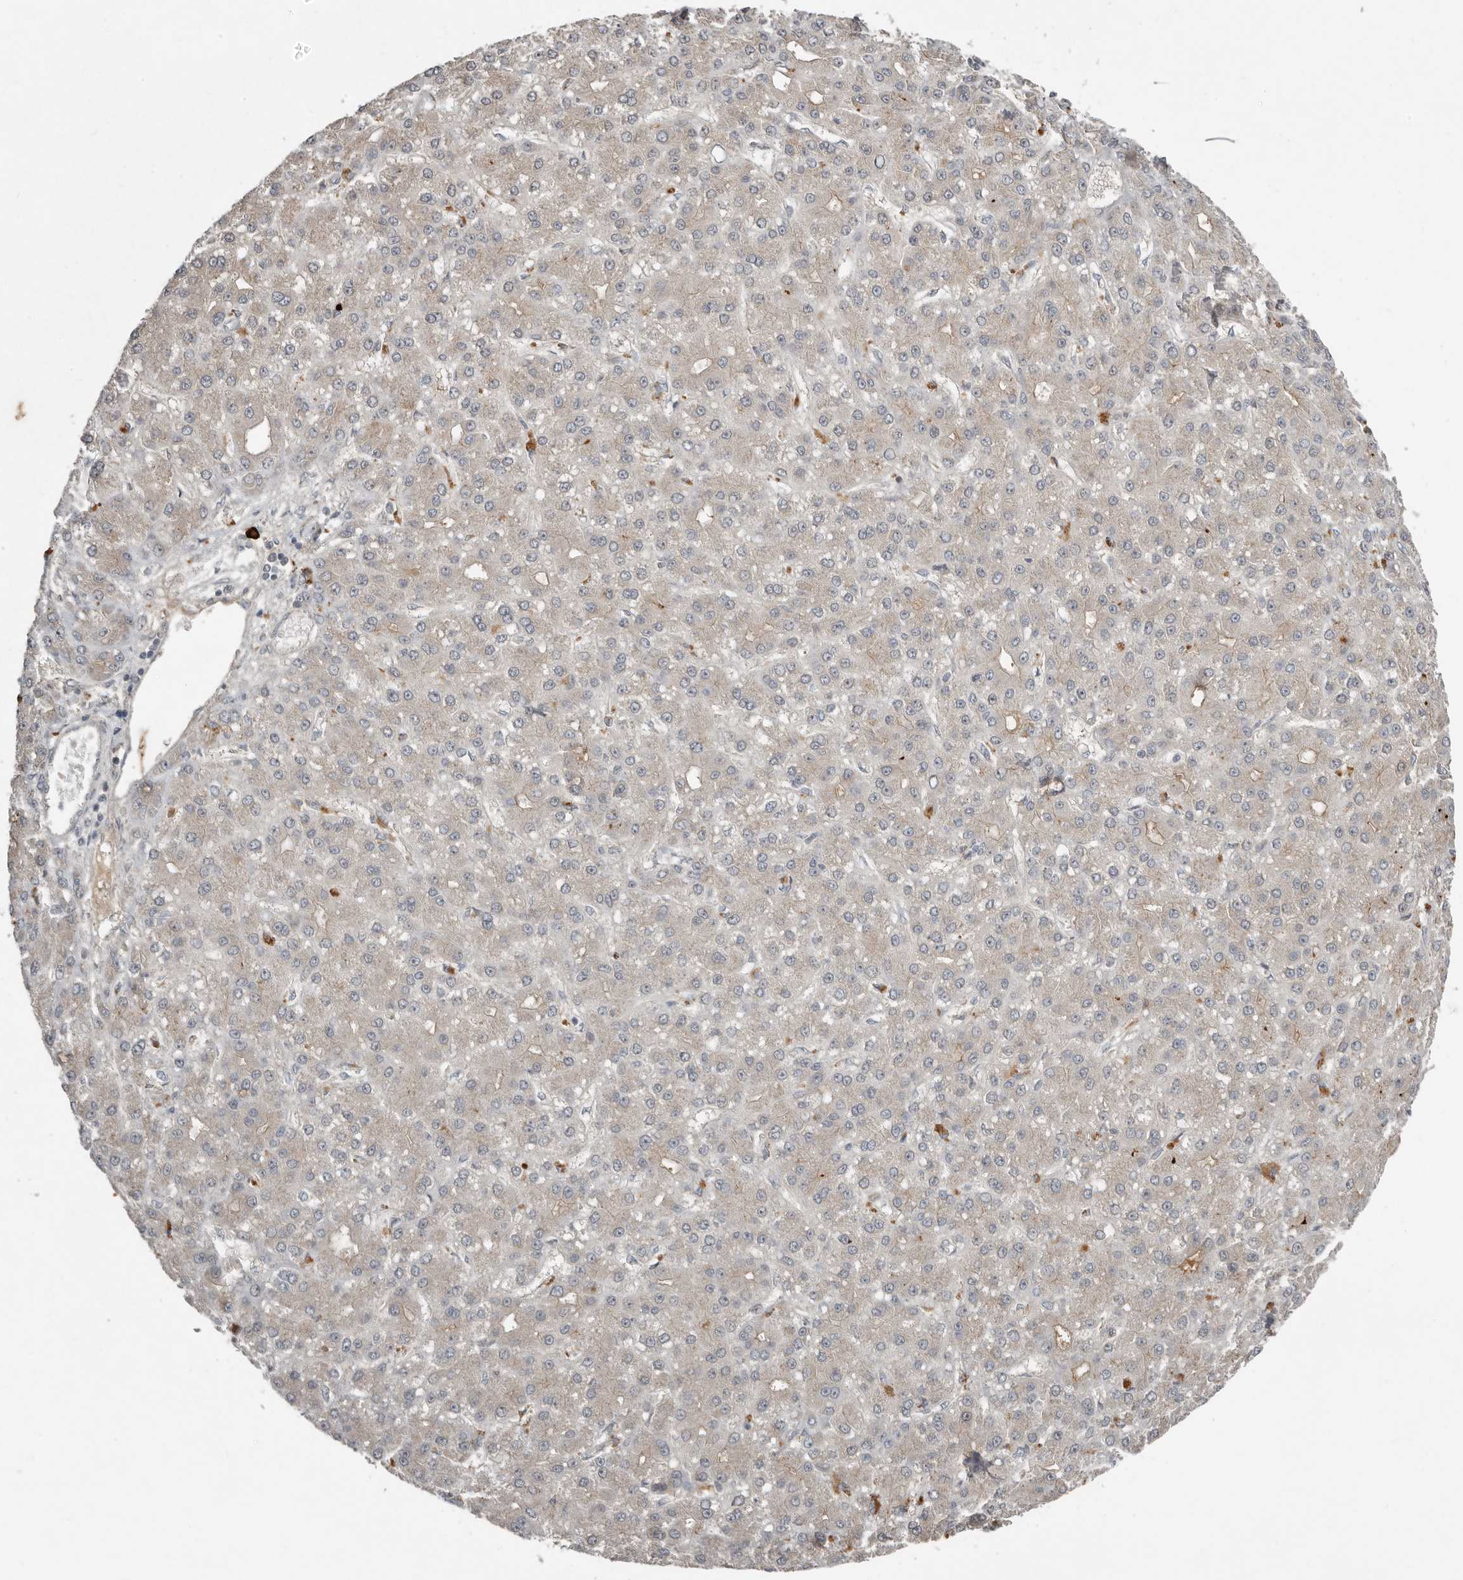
{"staining": {"intensity": "moderate", "quantity": "<25%", "location": "cytoplasmic/membranous"}, "tissue": "liver cancer", "cell_type": "Tumor cells", "image_type": "cancer", "snomed": [{"axis": "morphology", "description": "Carcinoma, Hepatocellular, NOS"}, {"axis": "topography", "description": "Liver"}], "caption": "Hepatocellular carcinoma (liver) tissue reveals moderate cytoplasmic/membranous expression in approximately <25% of tumor cells, visualized by immunohistochemistry.", "gene": "TEAD3", "patient": {"sex": "male", "age": 67}}